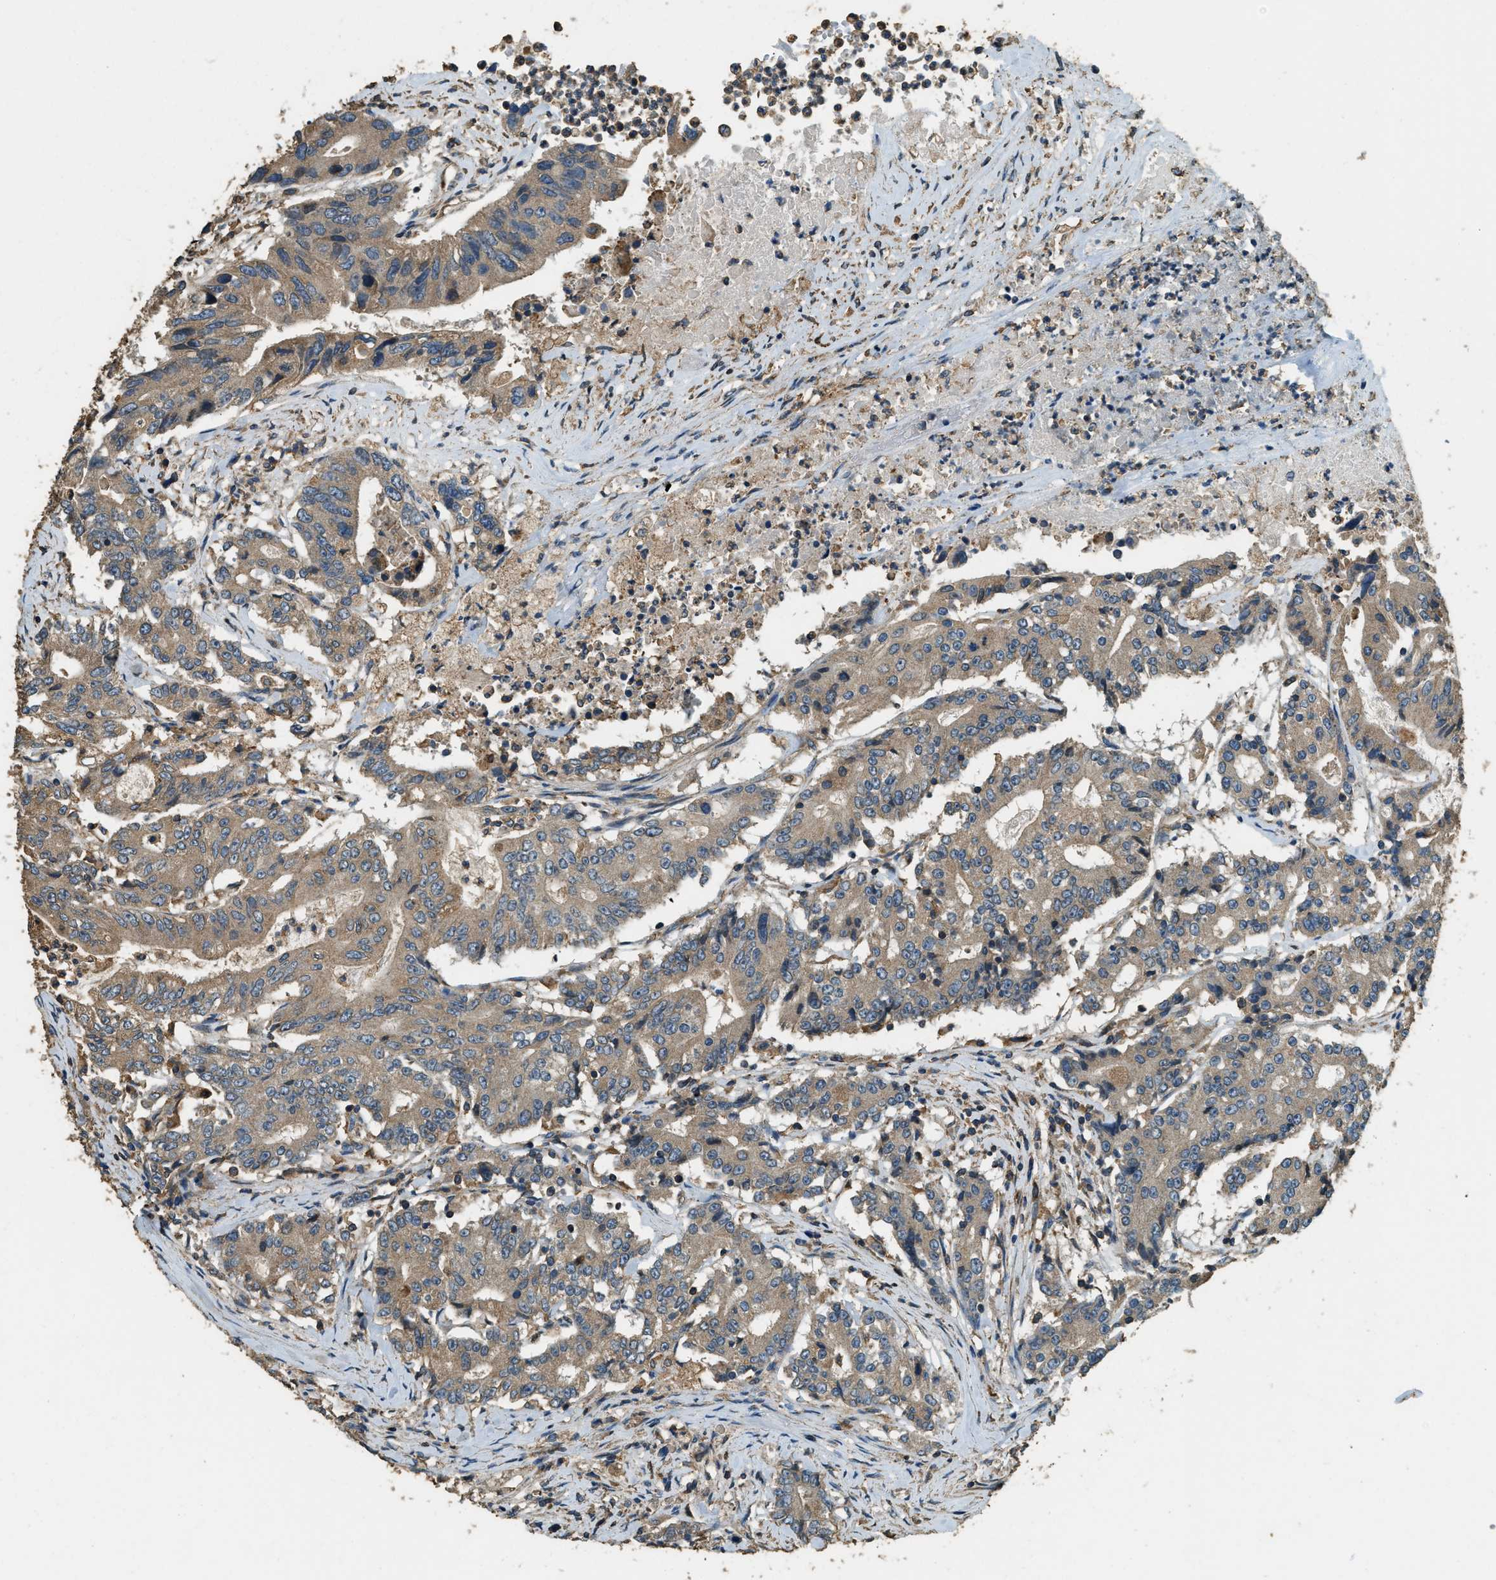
{"staining": {"intensity": "moderate", "quantity": ">75%", "location": "cytoplasmic/membranous"}, "tissue": "colorectal cancer", "cell_type": "Tumor cells", "image_type": "cancer", "snomed": [{"axis": "morphology", "description": "Adenocarcinoma, NOS"}, {"axis": "topography", "description": "Colon"}], "caption": "DAB immunohistochemical staining of human colorectal cancer displays moderate cytoplasmic/membranous protein positivity in about >75% of tumor cells.", "gene": "ERGIC1", "patient": {"sex": "female", "age": 77}}